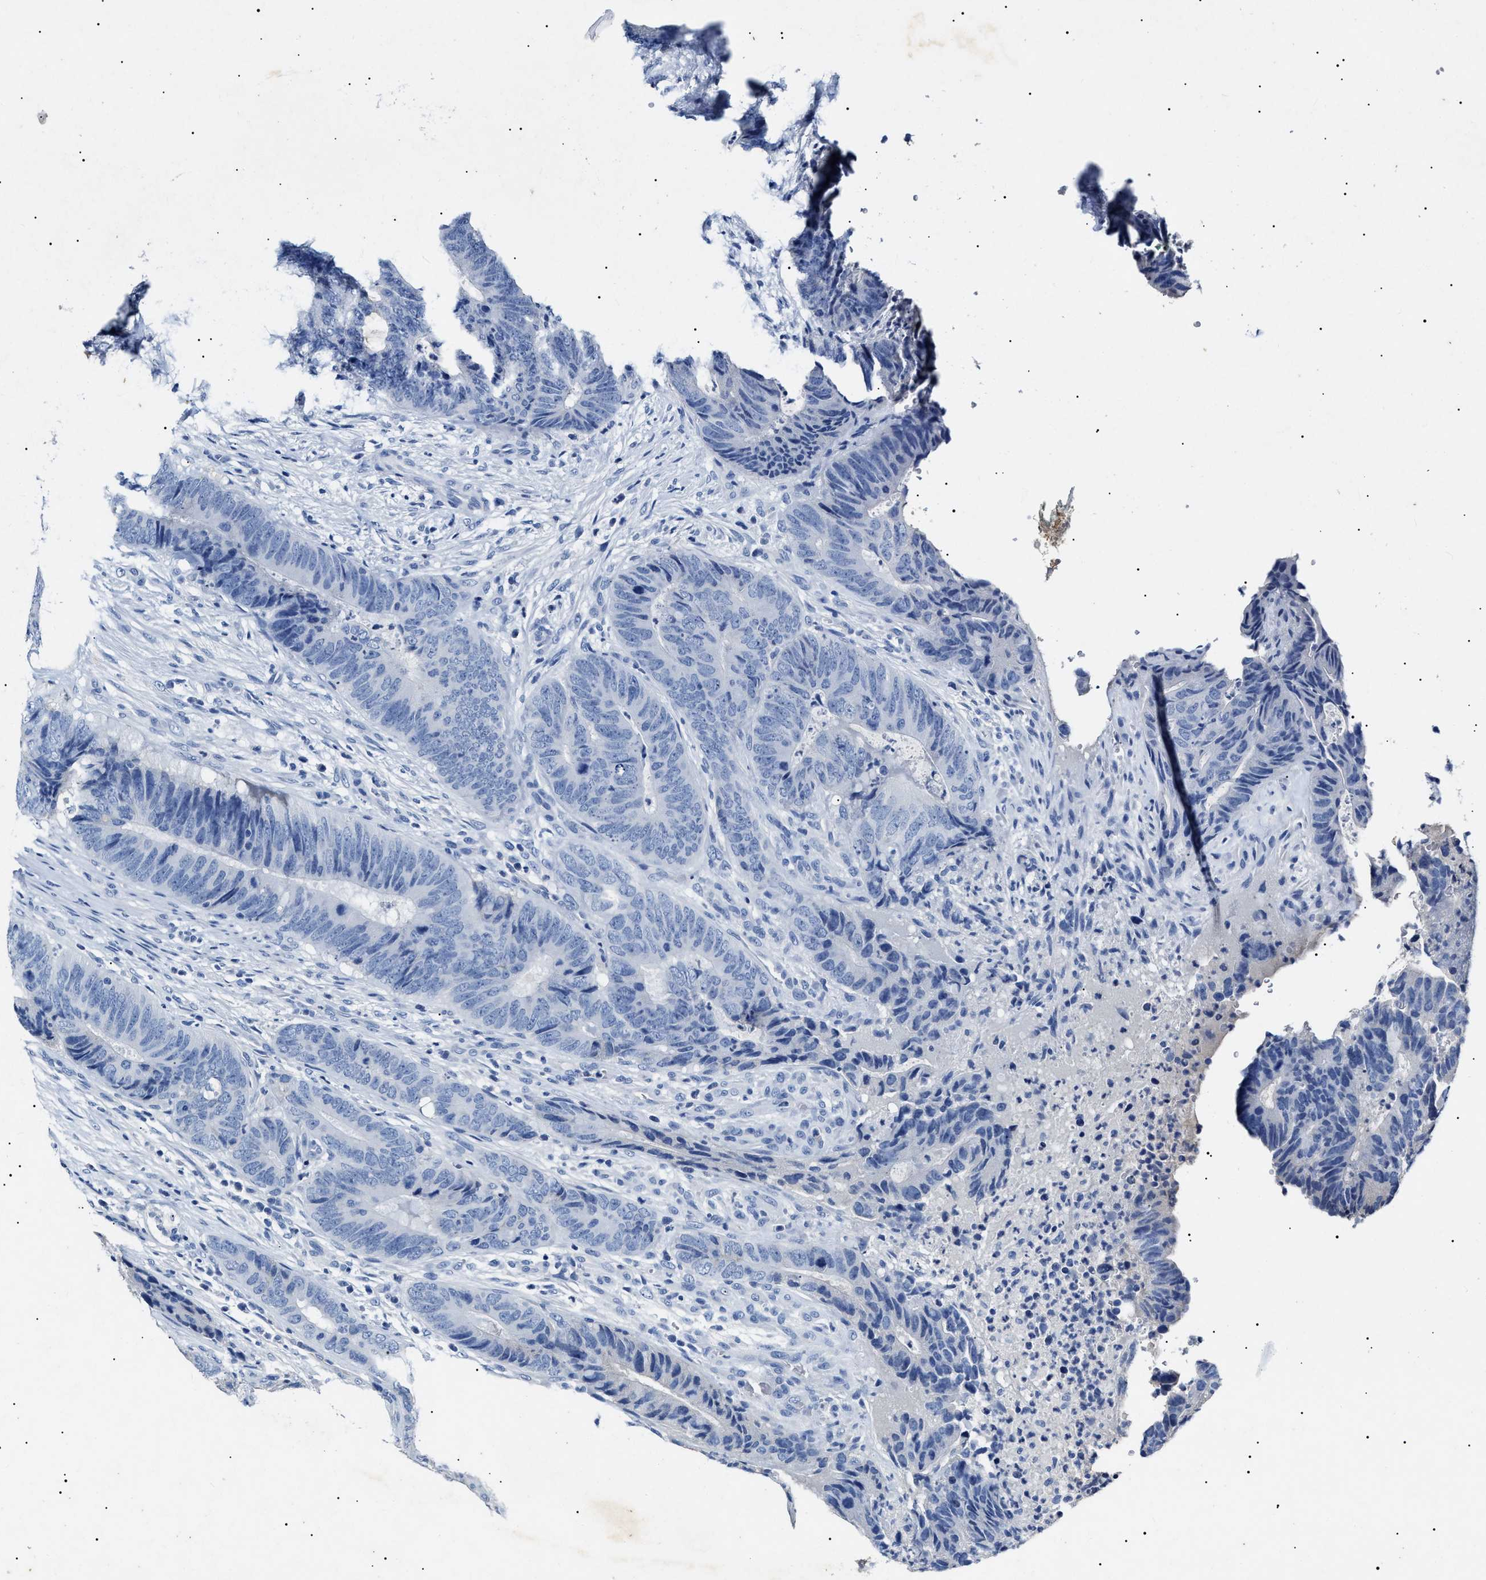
{"staining": {"intensity": "negative", "quantity": "none", "location": "none"}, "tissue": "colorectal cancer", "cell_type": "Tumor cells", "image_type": "cancer", "snomed": [{"axis": "morphology", "description": "Adenocarcinoma, NOS"}, {"axis": "topography", "description": "Colon"}], "caption": "A micrograph of adenocarcinoma (colorectal) stained for a protein demonstrates no brown staining in tumor cells.", "gene": "LRRC8E", "patient": {"sex": "male", "age": 56}}